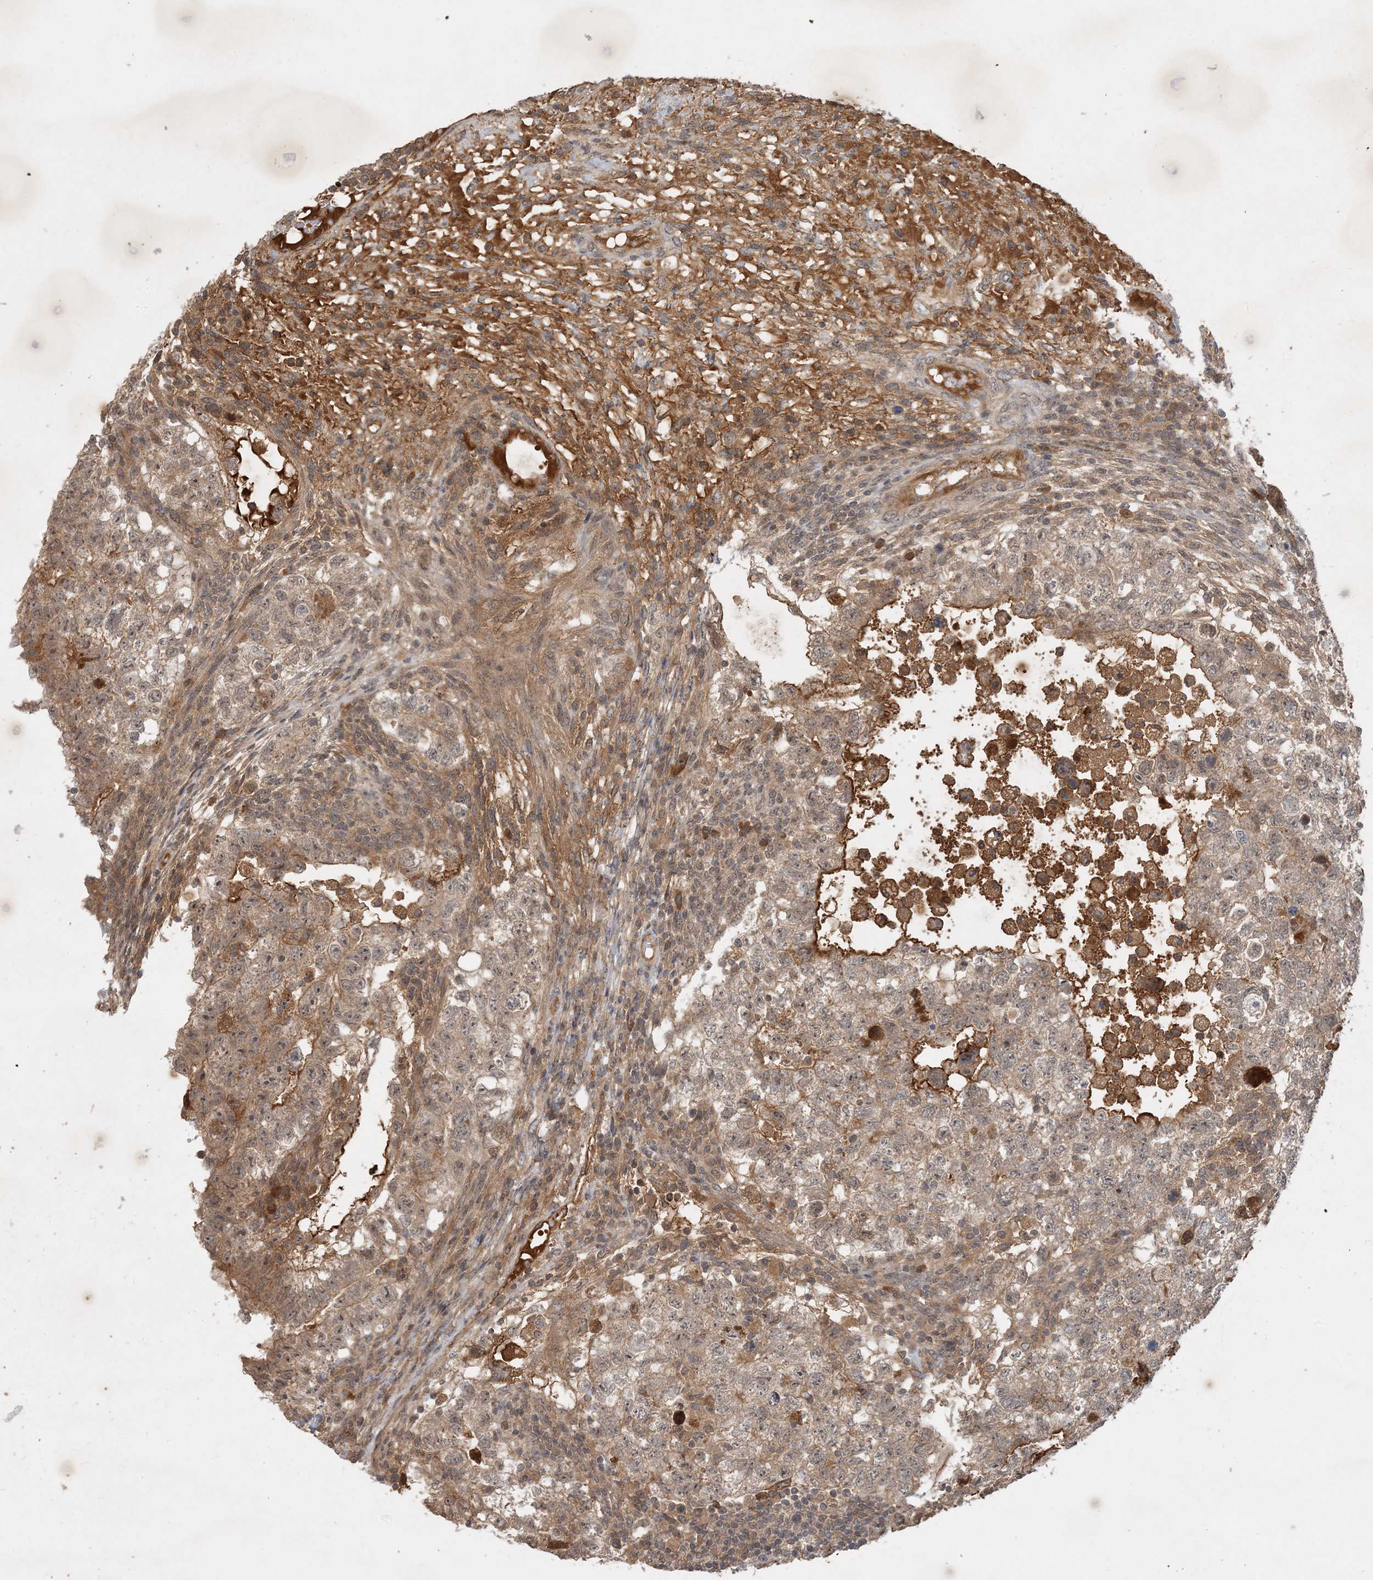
{"staining": {"intensity": "moderate", "quantity": "<25%", "location": "cytoplasmic/membranous"}, "tissue": "testis cancer", "cell_type": "Tumor cells", "image_type": "cancer", "snomed": [{"axis": "morphology", "description": "Carcinoma, Embryonal, NOS"}, {"axis": "topography", "description": "Testis"}], "caption": "The immunohistochemical stain labels moderate cytoplasmic/membranous expression in tumor cells of testis cancer (embryonal carcinoma) tissue.", "gene": "ZCCHC4", "patient": {"sex": "male", "age": 36}}